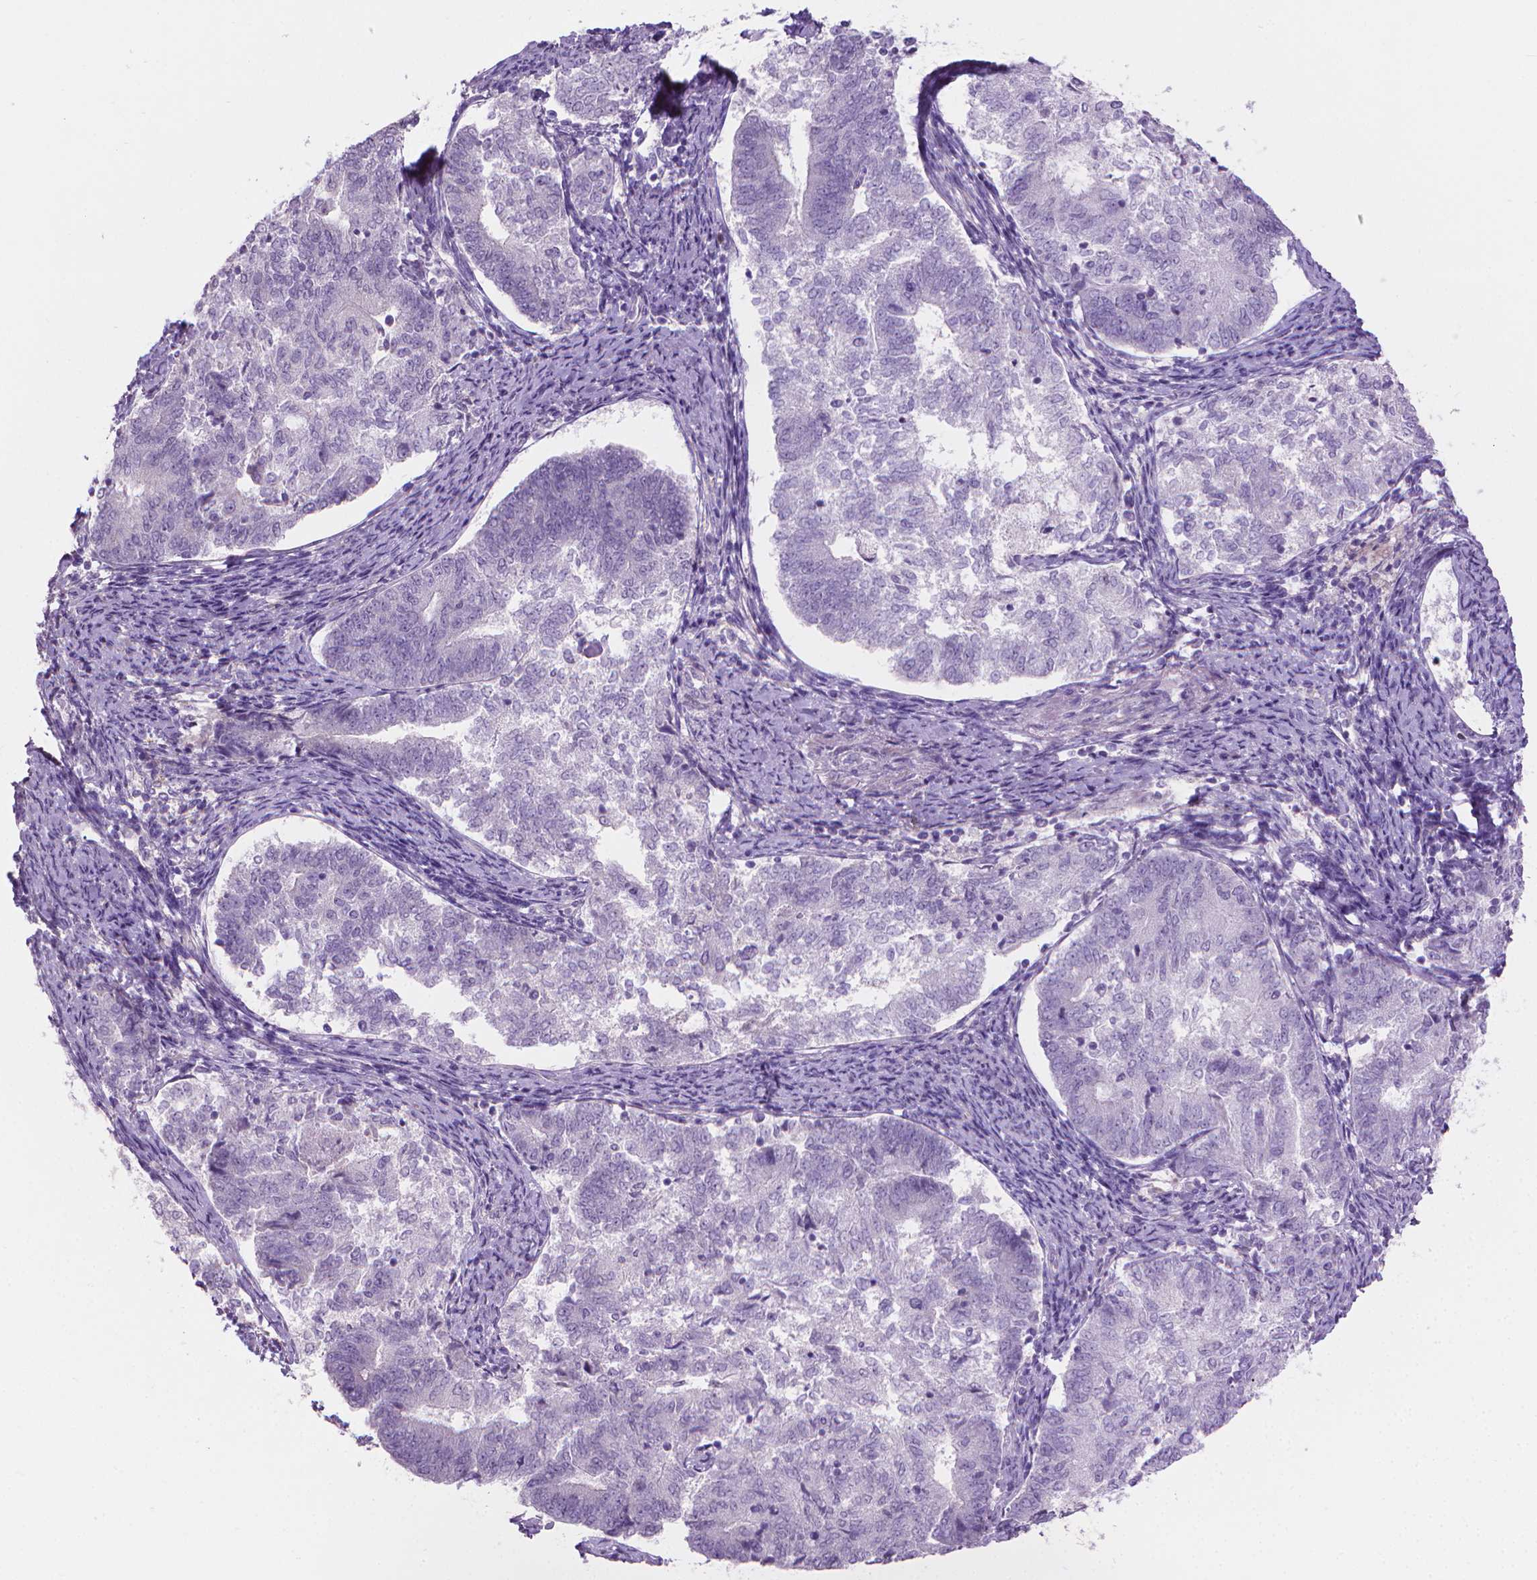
{"staining": {"intensity": "negative", "quantity": "none", "location": "none"}, "tissue": "endometrial cancer", "cell_type": "Tumor cells", "image_type": "cancer", "snomed": [{"axis": "morphology", "description": "Adenocarcinoma, NOS"}, {"axis": "topography", "description": "Endometrium"}], "caption": "Immunohistochemistry photomicrograph of neoplastic tissue: endometrial cancer stained with DAB displays no significant protein positivity in tumor cells. Nuclei are stained in blue.", "gene": "GSDMA", "patient": {"sex": "female", "age": 65}}